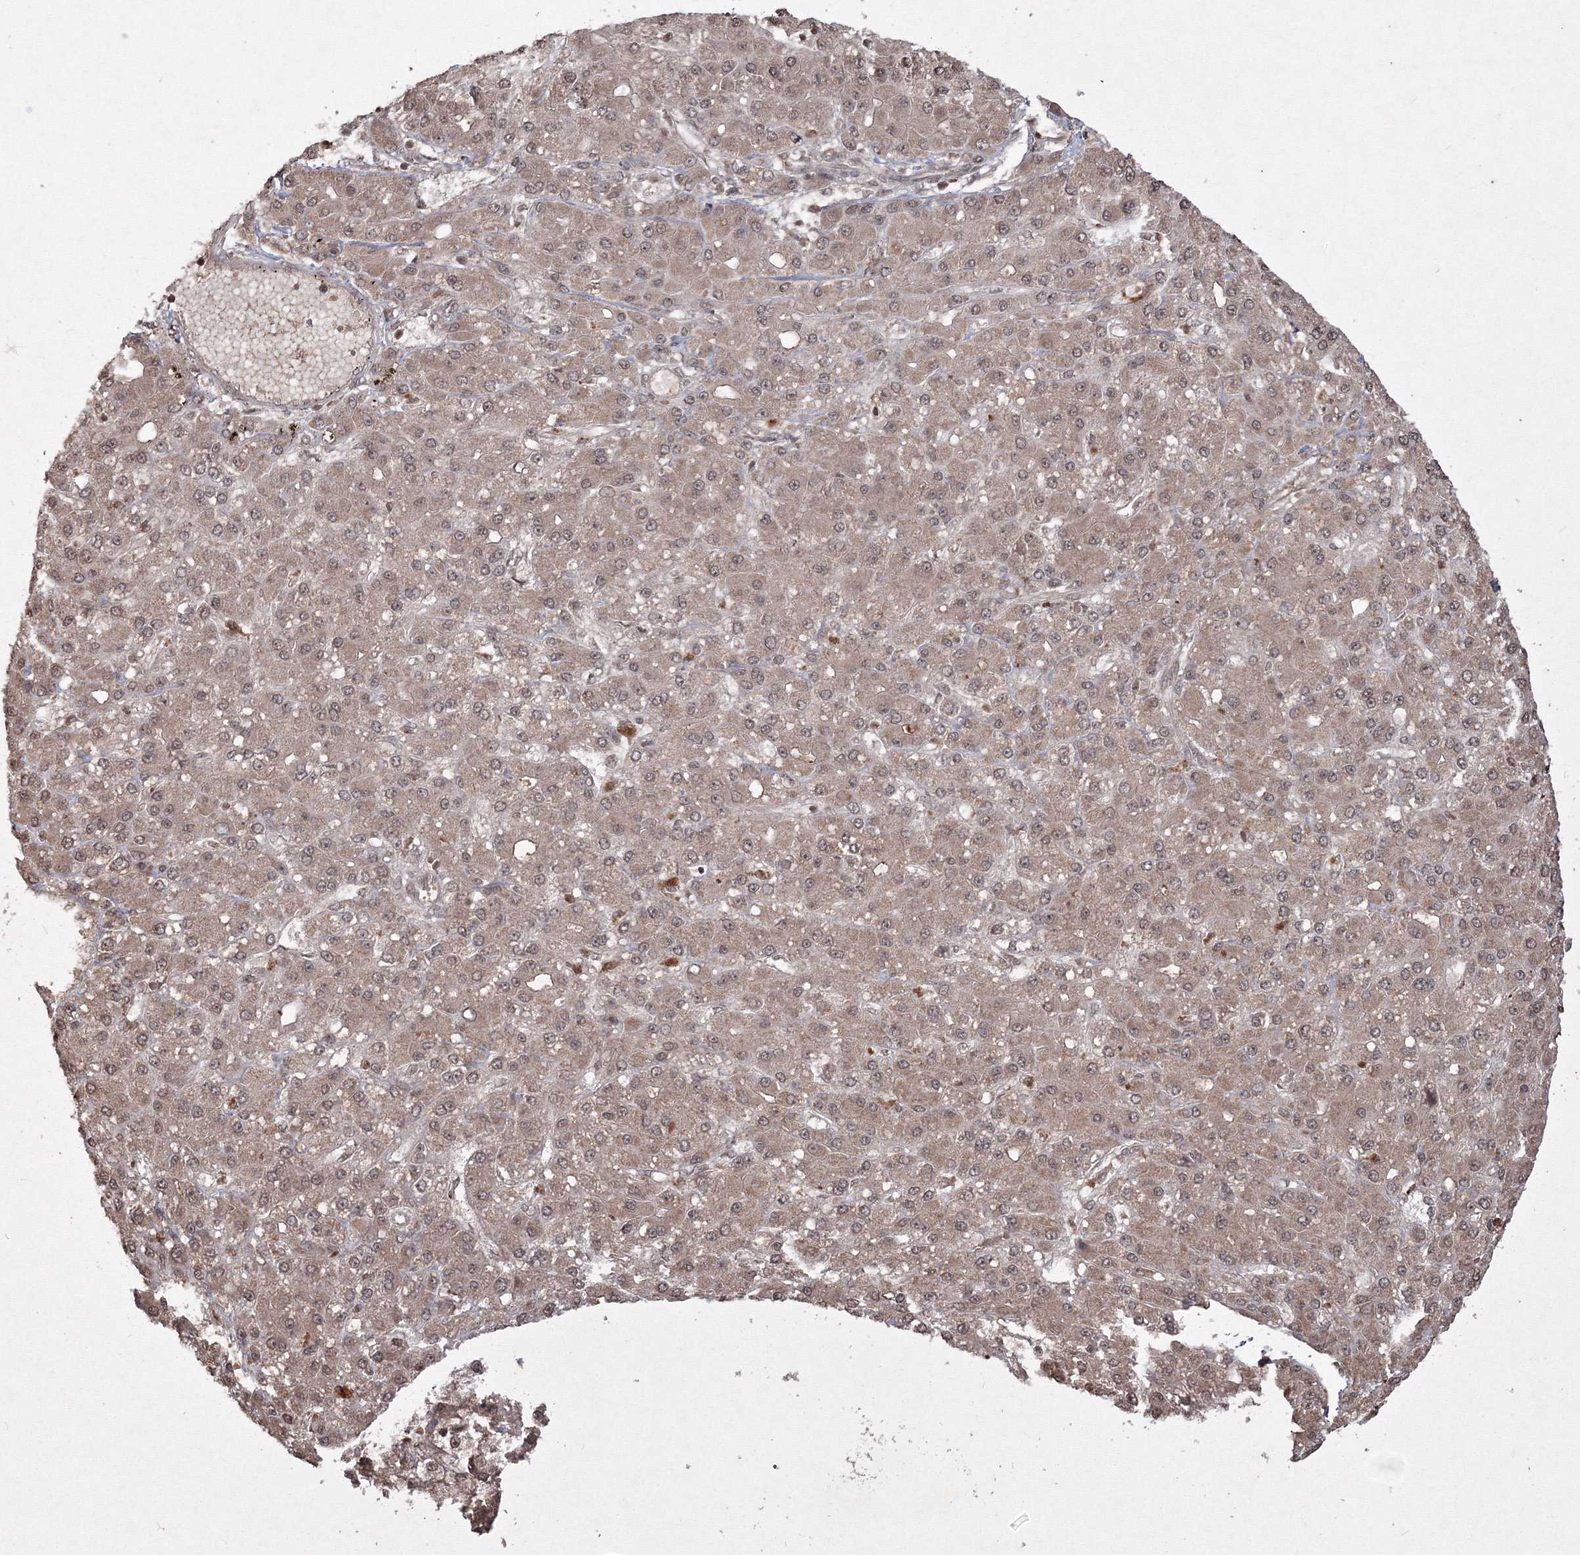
{"staining": {"intensity": "moderate", "quantity": ">75%", "location": "cytoplasmic/membranous,nuclear"}, "tissue": "liver cancer", "cell_type": "Tumor cells", "image_type": "cancer", "snomed": [{"axis": "morphology", "description": "Carcinoma, Hepatocellular, NOS"}, {"axis": "topography", "description": "Liver"}], "caption": "There is medium levels of moderate cytoplasmic/membranous and nuclear expression in tumor cells of hepatocellular carcinoma (liver), as demonstrated by immunohistochemical staining (brown color).", "gene": "PEX13", "patient": {"sex": "male", "age": 67}}